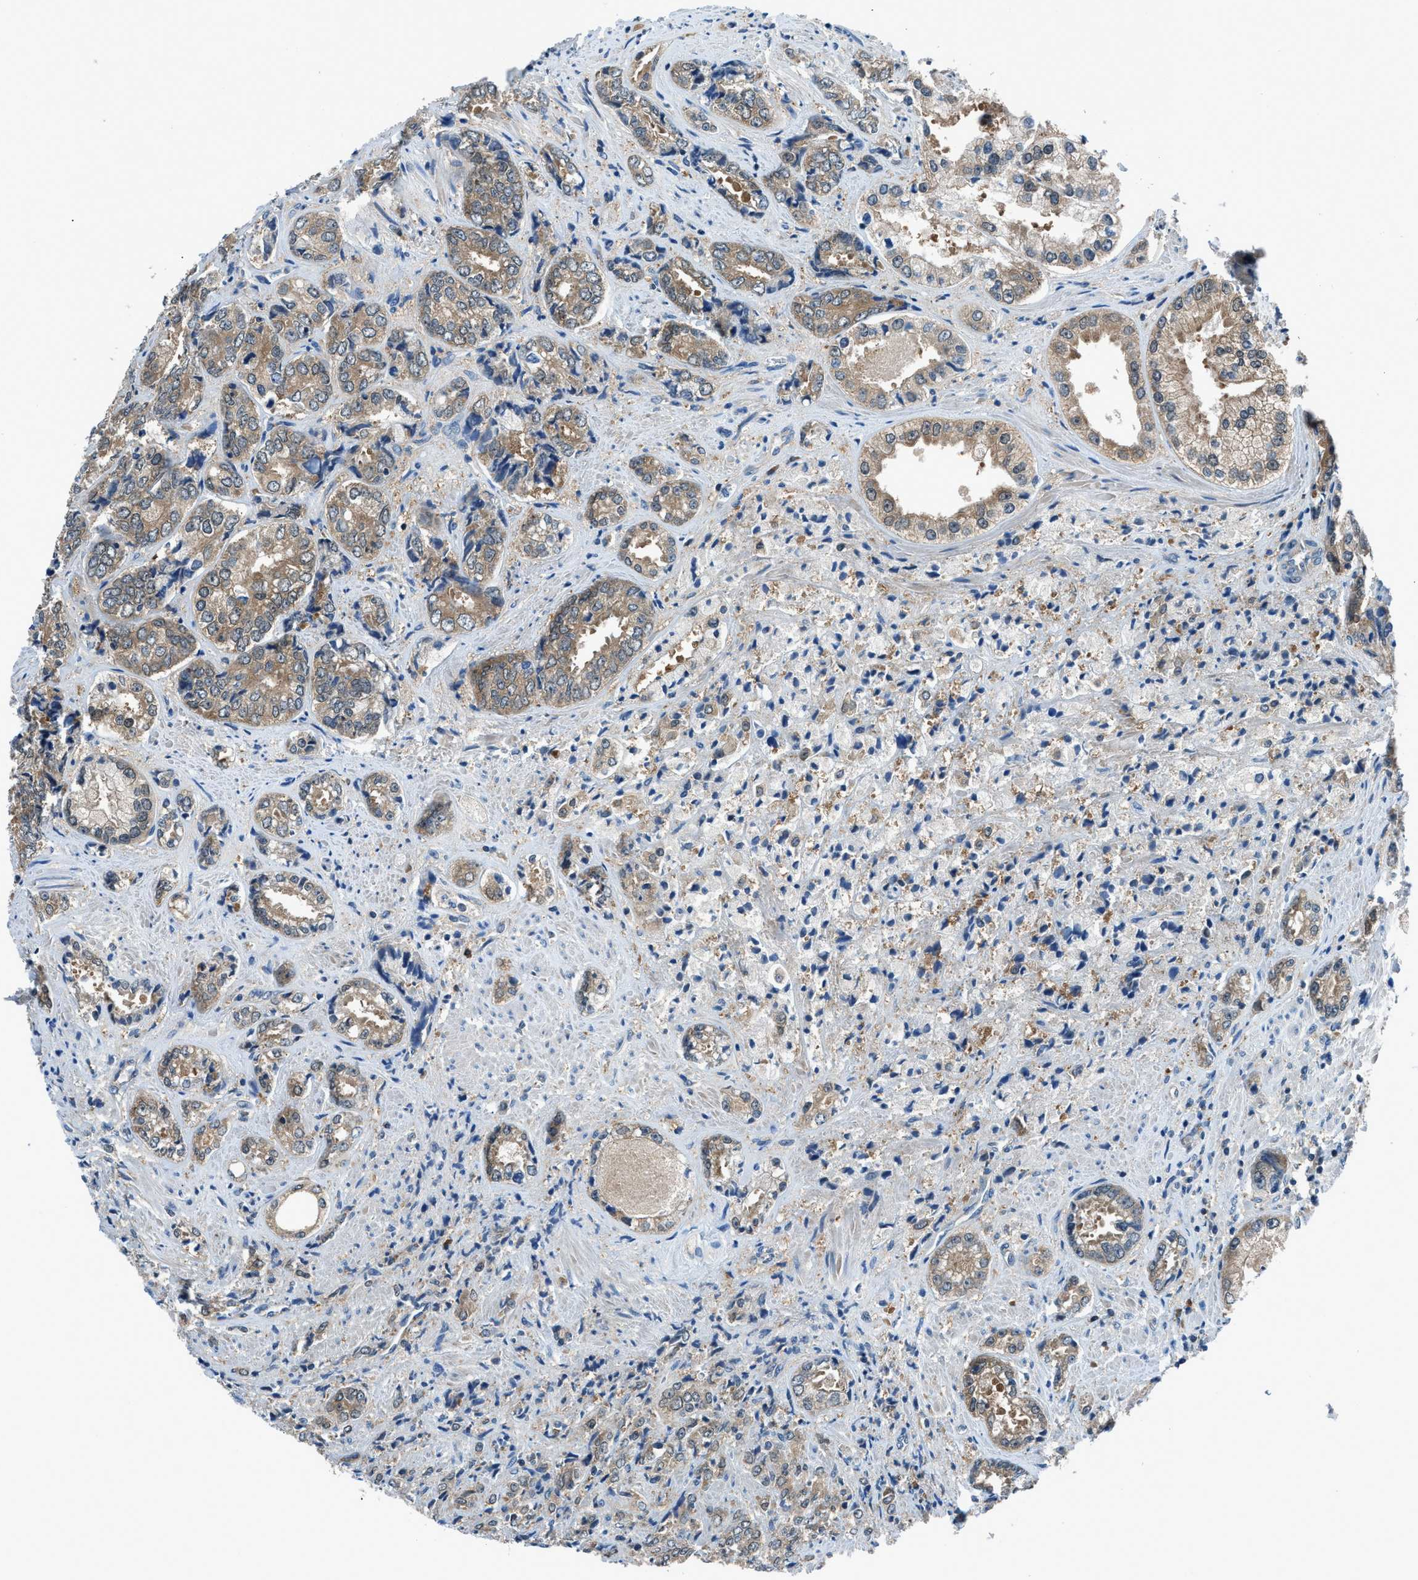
{"staining": {"intensity": "moderate", "quantity": ">75%", "location": "cytoplasmic/membranous"}, "tissue": "prostate cancer", "cell_type": "Tumor cells", "image_type": "cancer", "snomed": [{"axis": "morphology", "description": "Adenocarcinoma, High grade"}, {"axis": "topography", "description": "Prostate"}], "caption": "A brown stain highlights moderate cytoplasmic/membranous expression of a protein in prostate cancer (adenocarcinoma (high-grade)) tumor cells.", "gene": "ACP1", "patient": {"sex": "male", "age": 61}}